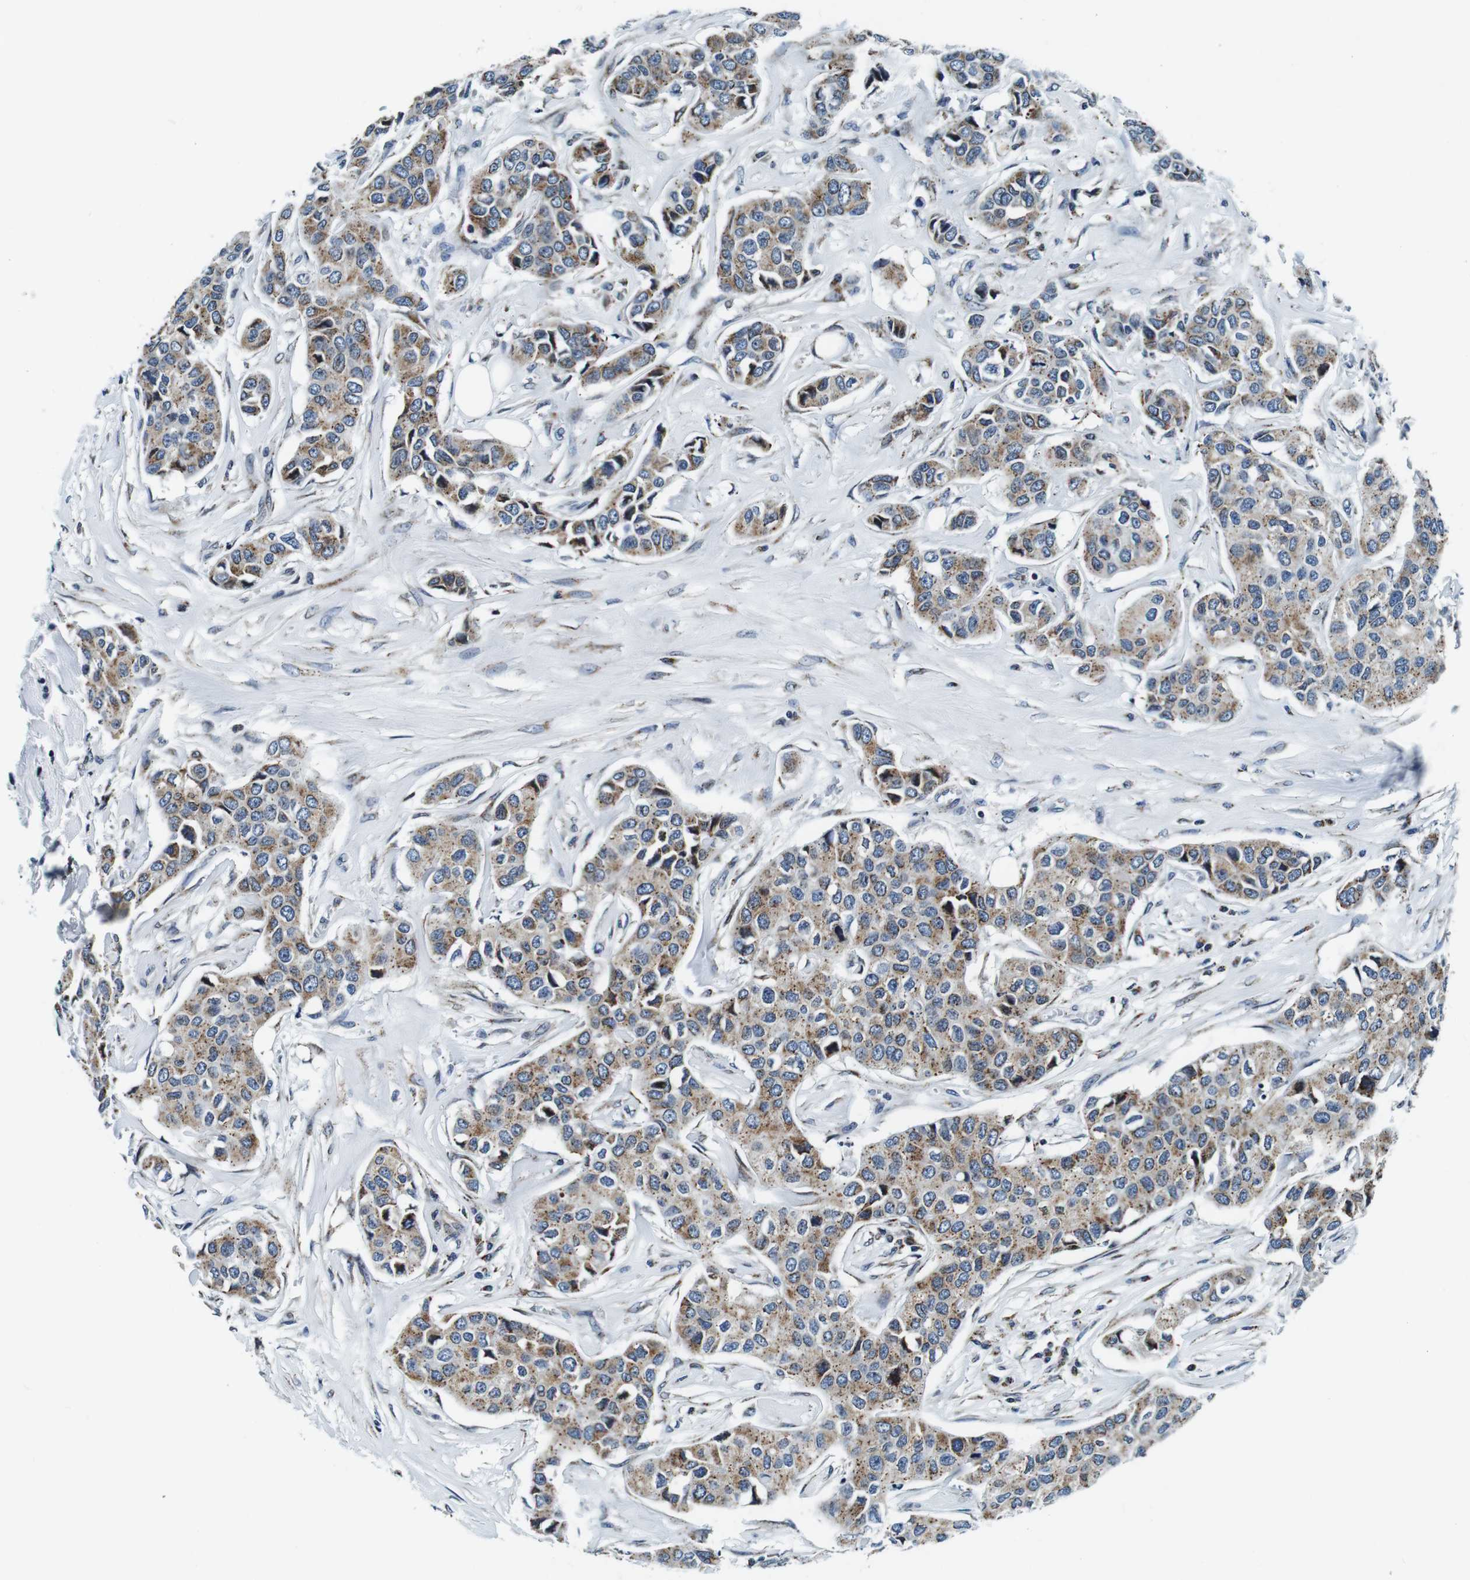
{"staining": {"intensity": "moderate", "quantity": ">75%", "location": "cytoplasmic/membranous"}, "tissue": "breast cancer", "cell_type": "Tumor cells", "image_type": "cancer", "snomed": [{"axis": "morphology", "description": "Duct carcinoma"}, {"axis": "topography", "description": "Breast"}], "caption": "IHC histopathology image of neoplastic tissue: breast cancer stained using immunohistochemistry shows medium levels of moderate protein expression localized specifically in the cytoplasmic/membranous of tumor cells, appearing as a cytoplasmic/membranous brown color.", "gene": "FAR2", "patient": {"sex": "female", "age": 80}}